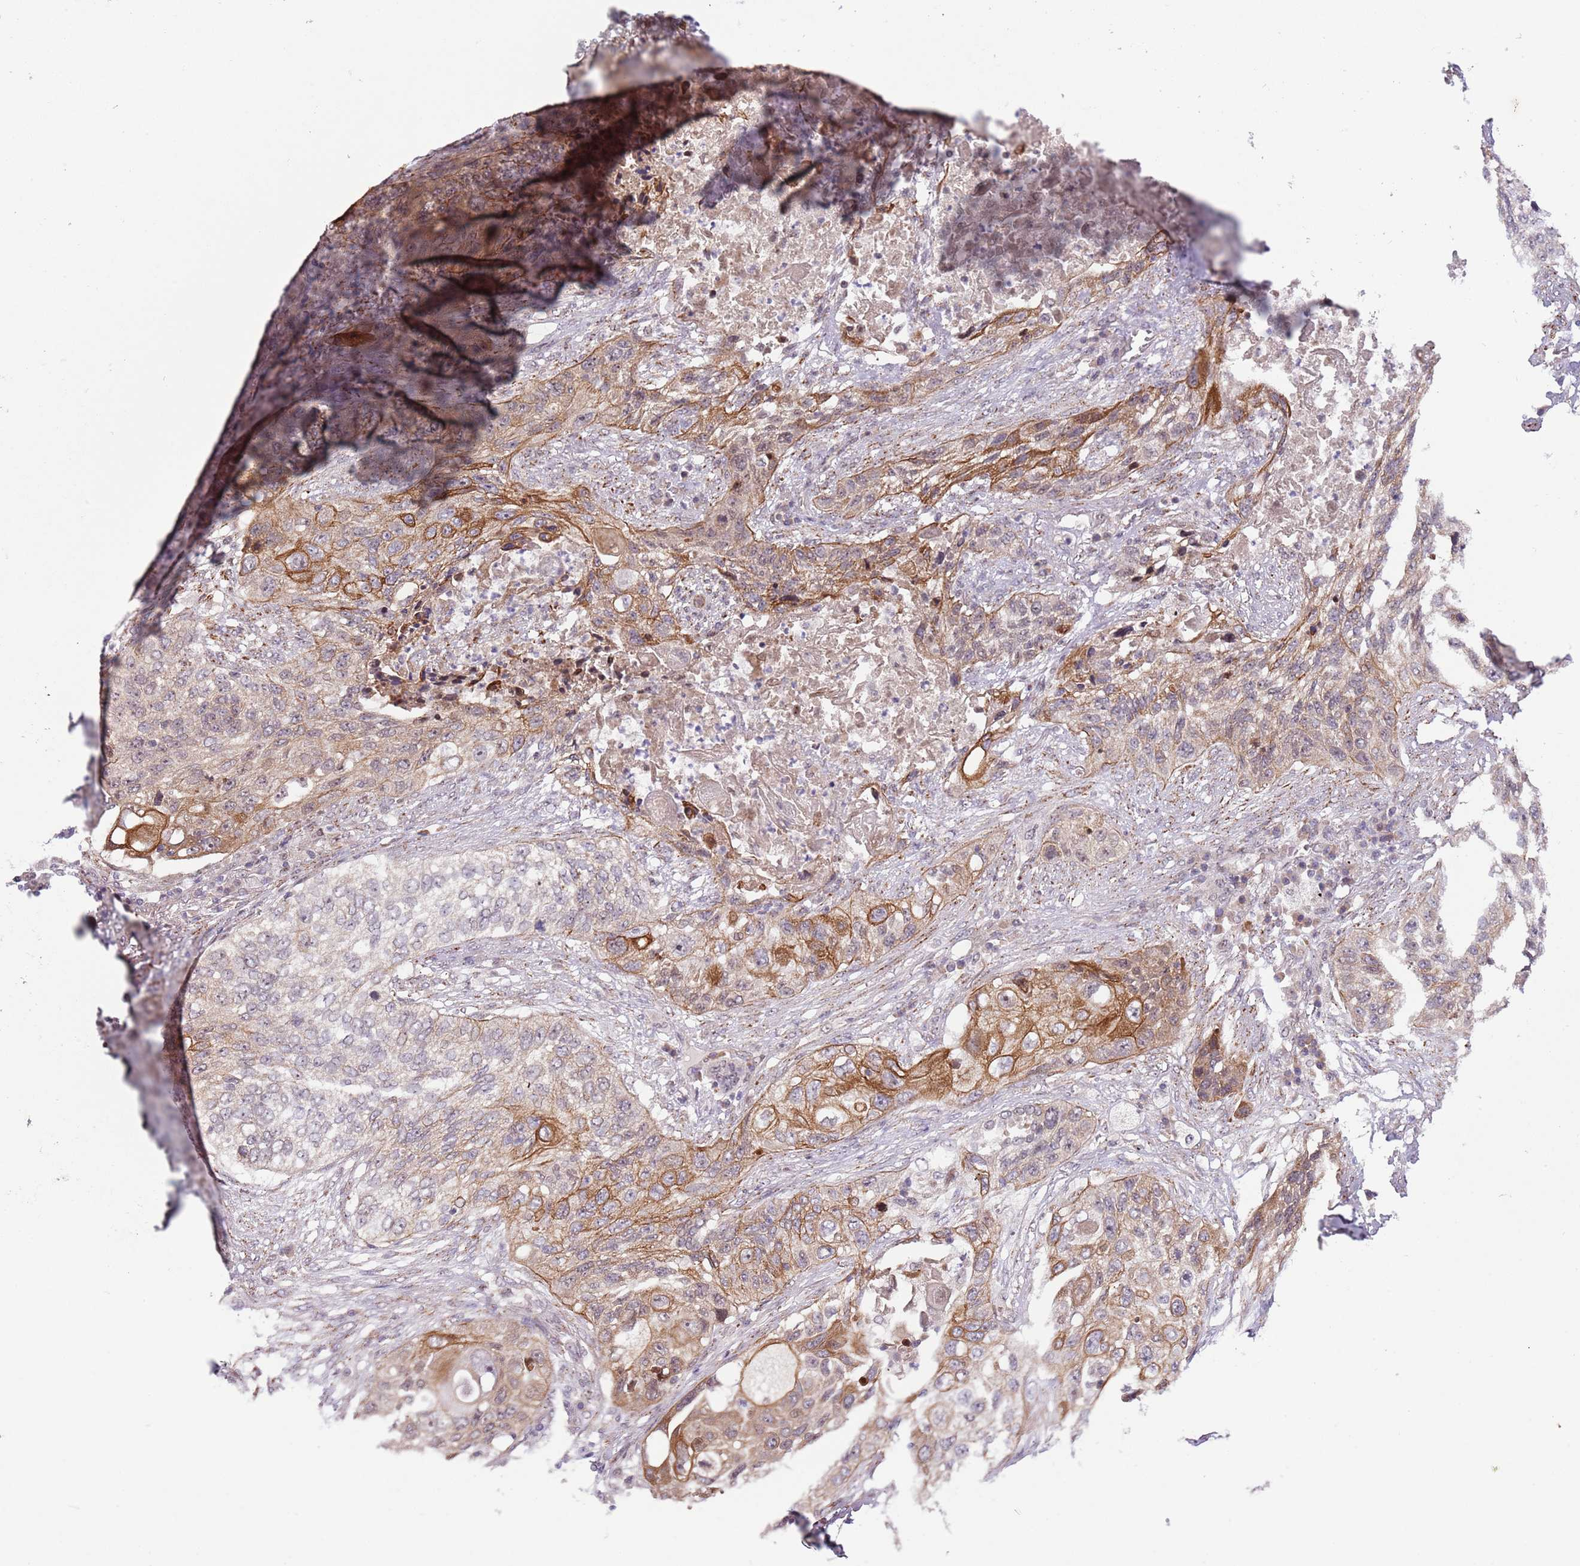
{"staining": {"intensity": "moderate", "quantity": "25%-75%", "location": "cytoplasmic/membranous"}, "tissue": "lung cancer", "cell_type": "Tumor cells", "image_type": "cancer", "snomed": [{"axis": "morphology", "description": "Squamous cell carcinoma, NOS"}, {"axis": "topography", "description": "Lung"}], "caption": "The histopathology image exhibits staining of lung cancer, revealing moderate cytoplasmic/membranous protein positivity (brown color) within tumor cells. The staining is performed using DAB (3,3'-diaminobenzidine) brown chromogen to label protein expression. The nuclei are counter-stained blue using hematoxylin.", "gene": "CHD1", "patient": {"sex": "female", "age": 63}}